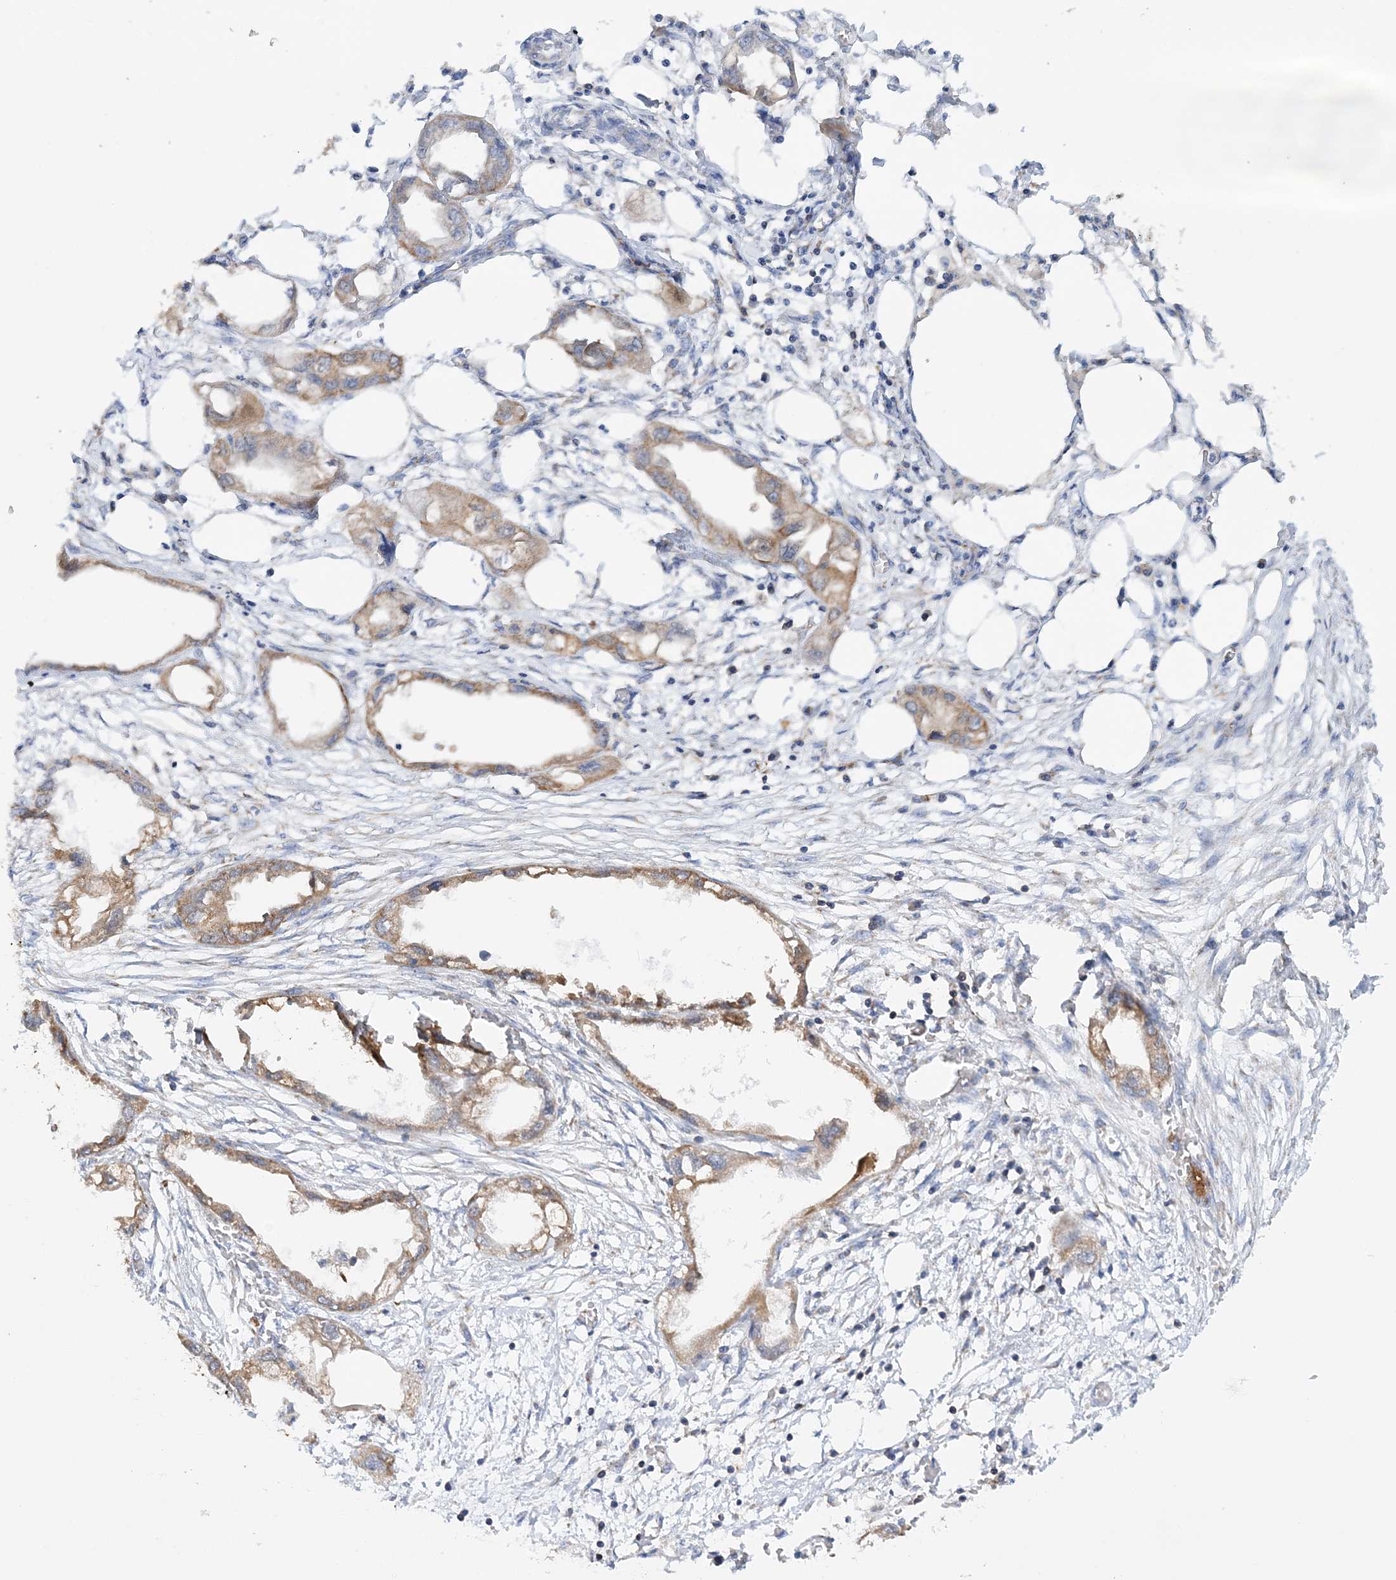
{"staining": {"intensity": "moderate", "quantity": "25%-75%", "location": "cytoplasmic/membranous"}, "tissue": "endometrial cancer", "cell_type": "Tumor cells", "image_type": "cancer", "snomed": [{"axis": "morphology", "description": "Adenocarcinoma, NOS"}, {"axis": "morphology", "description": "Adenocarcinoma, metastatic, NOS"}, {"axis": "topography", "description": "Adipose tissue"}, {"axis": "topography", "description": "Endometrium"}], "caption": "Moderate cytoplasmic/membranous positivity is identified in approximately 25%-75% of tumor cells in metastatic adenocarcinoma (endometrial).", "gene": "TTC32", "patient": {"sex": "female", "age": 67}}